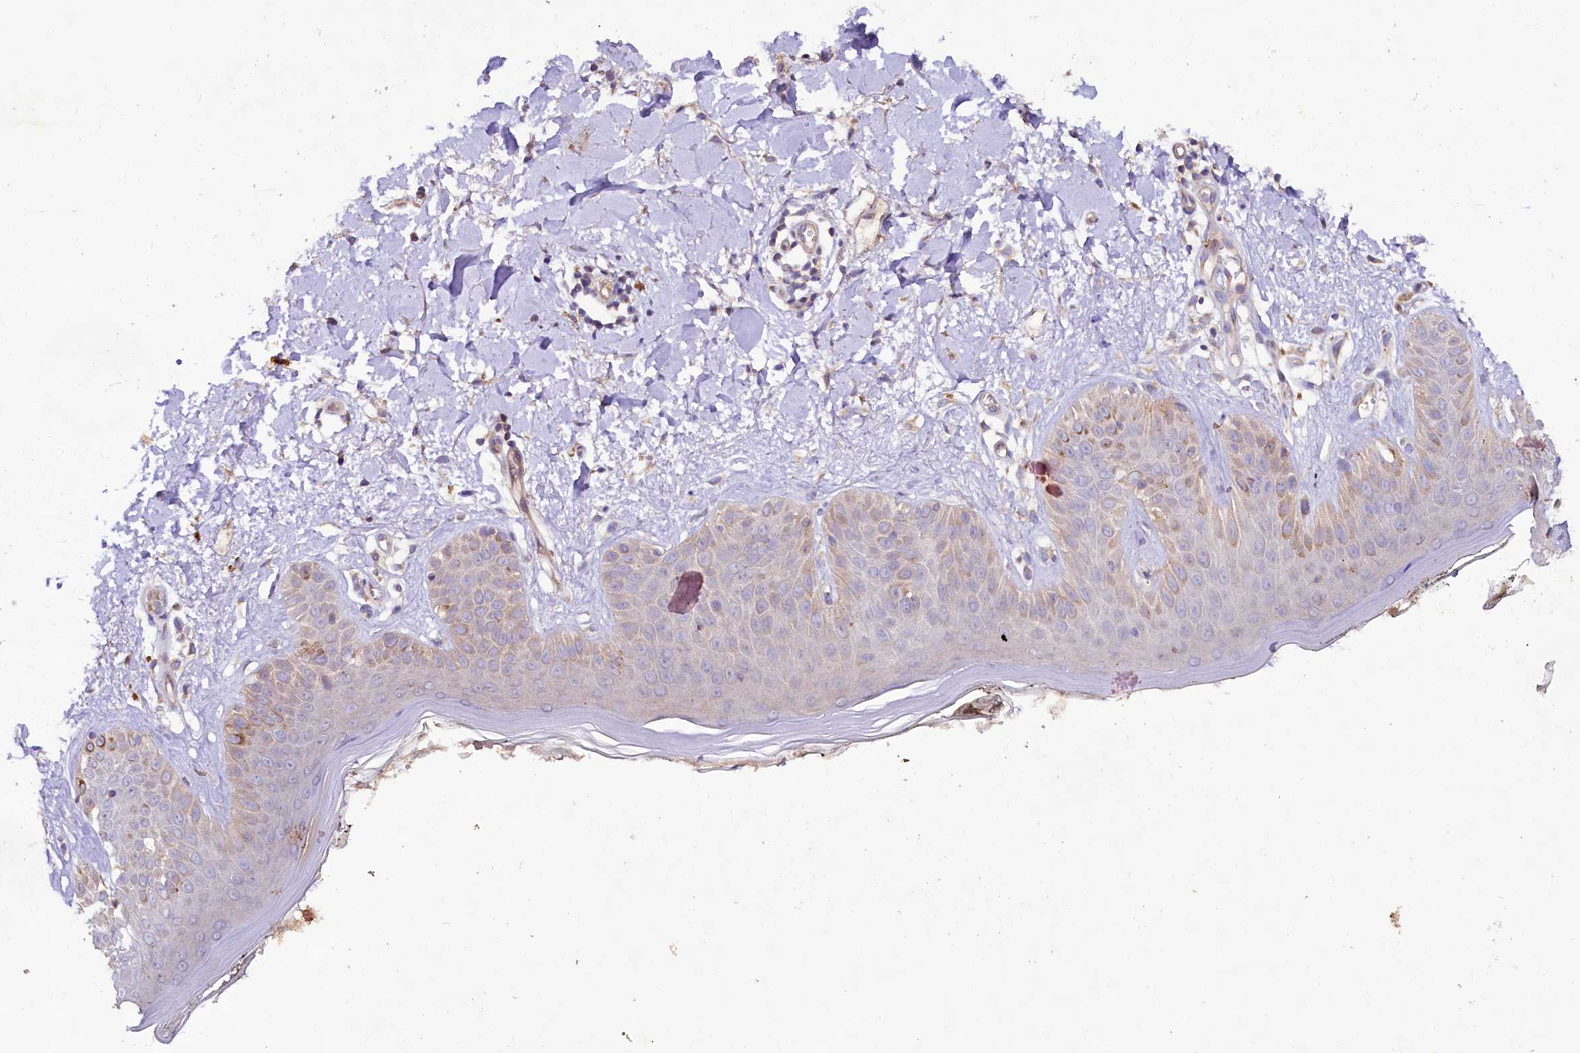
{"staining": {"intensity": "moderate", "quantity": ">75%", "location": "cytoplasmic/membranous"}, "tissue": "skin", "cell_type": "Fibroblasts", "image_type": "normal", "snomed": [{"axis": "morphology", "description": "Normal tissue, NOS"}, {"axis": "topography", "description": "Skin"}], "caption": "Protein staining exhibits moderate cytoplasmic/membranous expression in approximately >75% of fibroblasts in unremarkable skin.", "gene": "VPS11", "patient": {"sex": "female", "age": 64}}